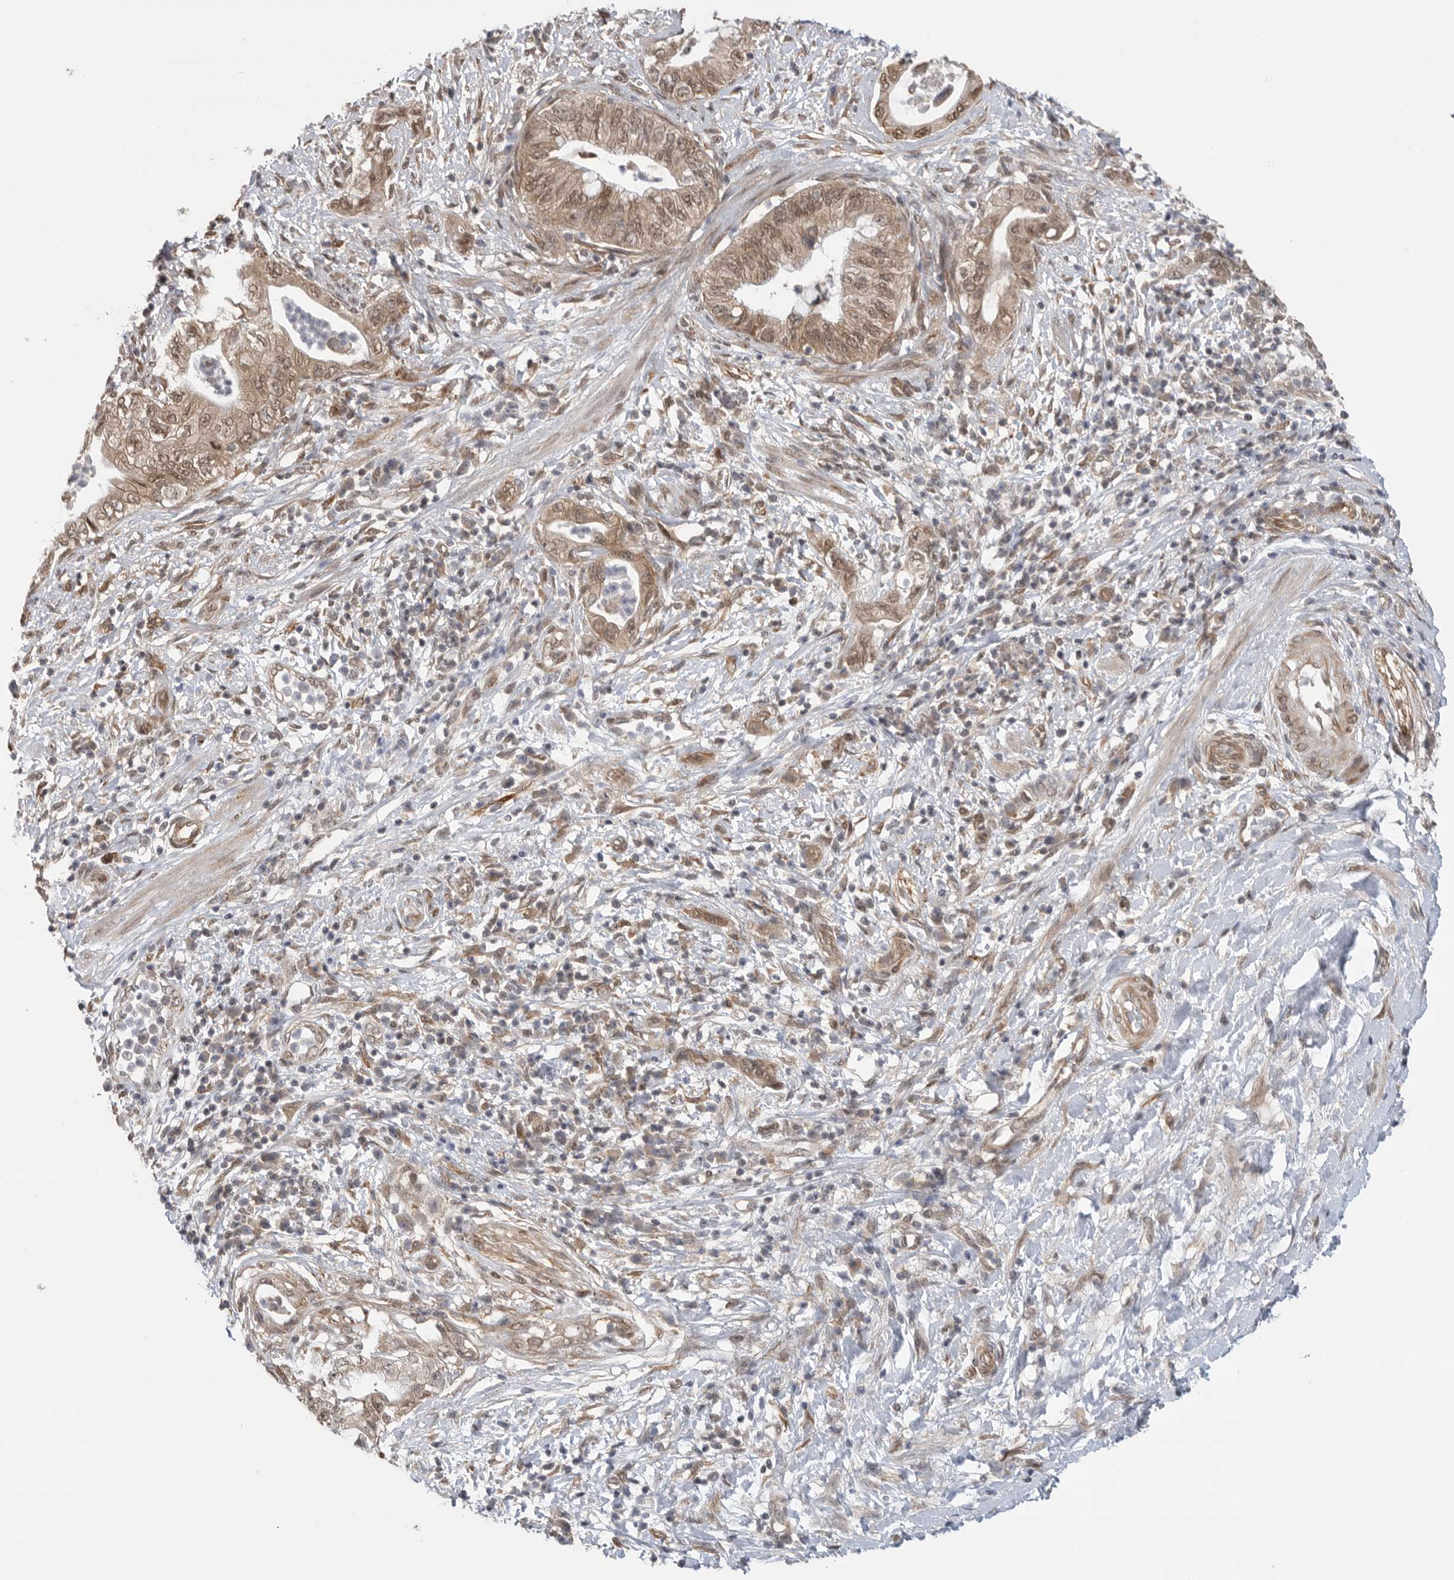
{"staining": {"intensity": "moderate", "quantity": ">75%", "location": "cytoplasmic/membranous,nuclear"}, "tissue": "pancreatic cancer", "cell_type": "Tumor cells", "image_type": "cancer", "snomed": [{"axis": "morphology", "description": "Adenocarcinoma, NOS"}, {"axis": "topography", "description": "Pancreas"}], "caption": "Pancreatic cancer (adenocarcinoma) stained with immunohistochemistry demonstrates moderate cytoplasmic/membranous and nuclear positivity in approximately >75% of tumor cells. (Brightfield microscopy of DAB IHC at high magnification).", "gene": "VPS50", "patient": {"sex": "female", "age": 73}}